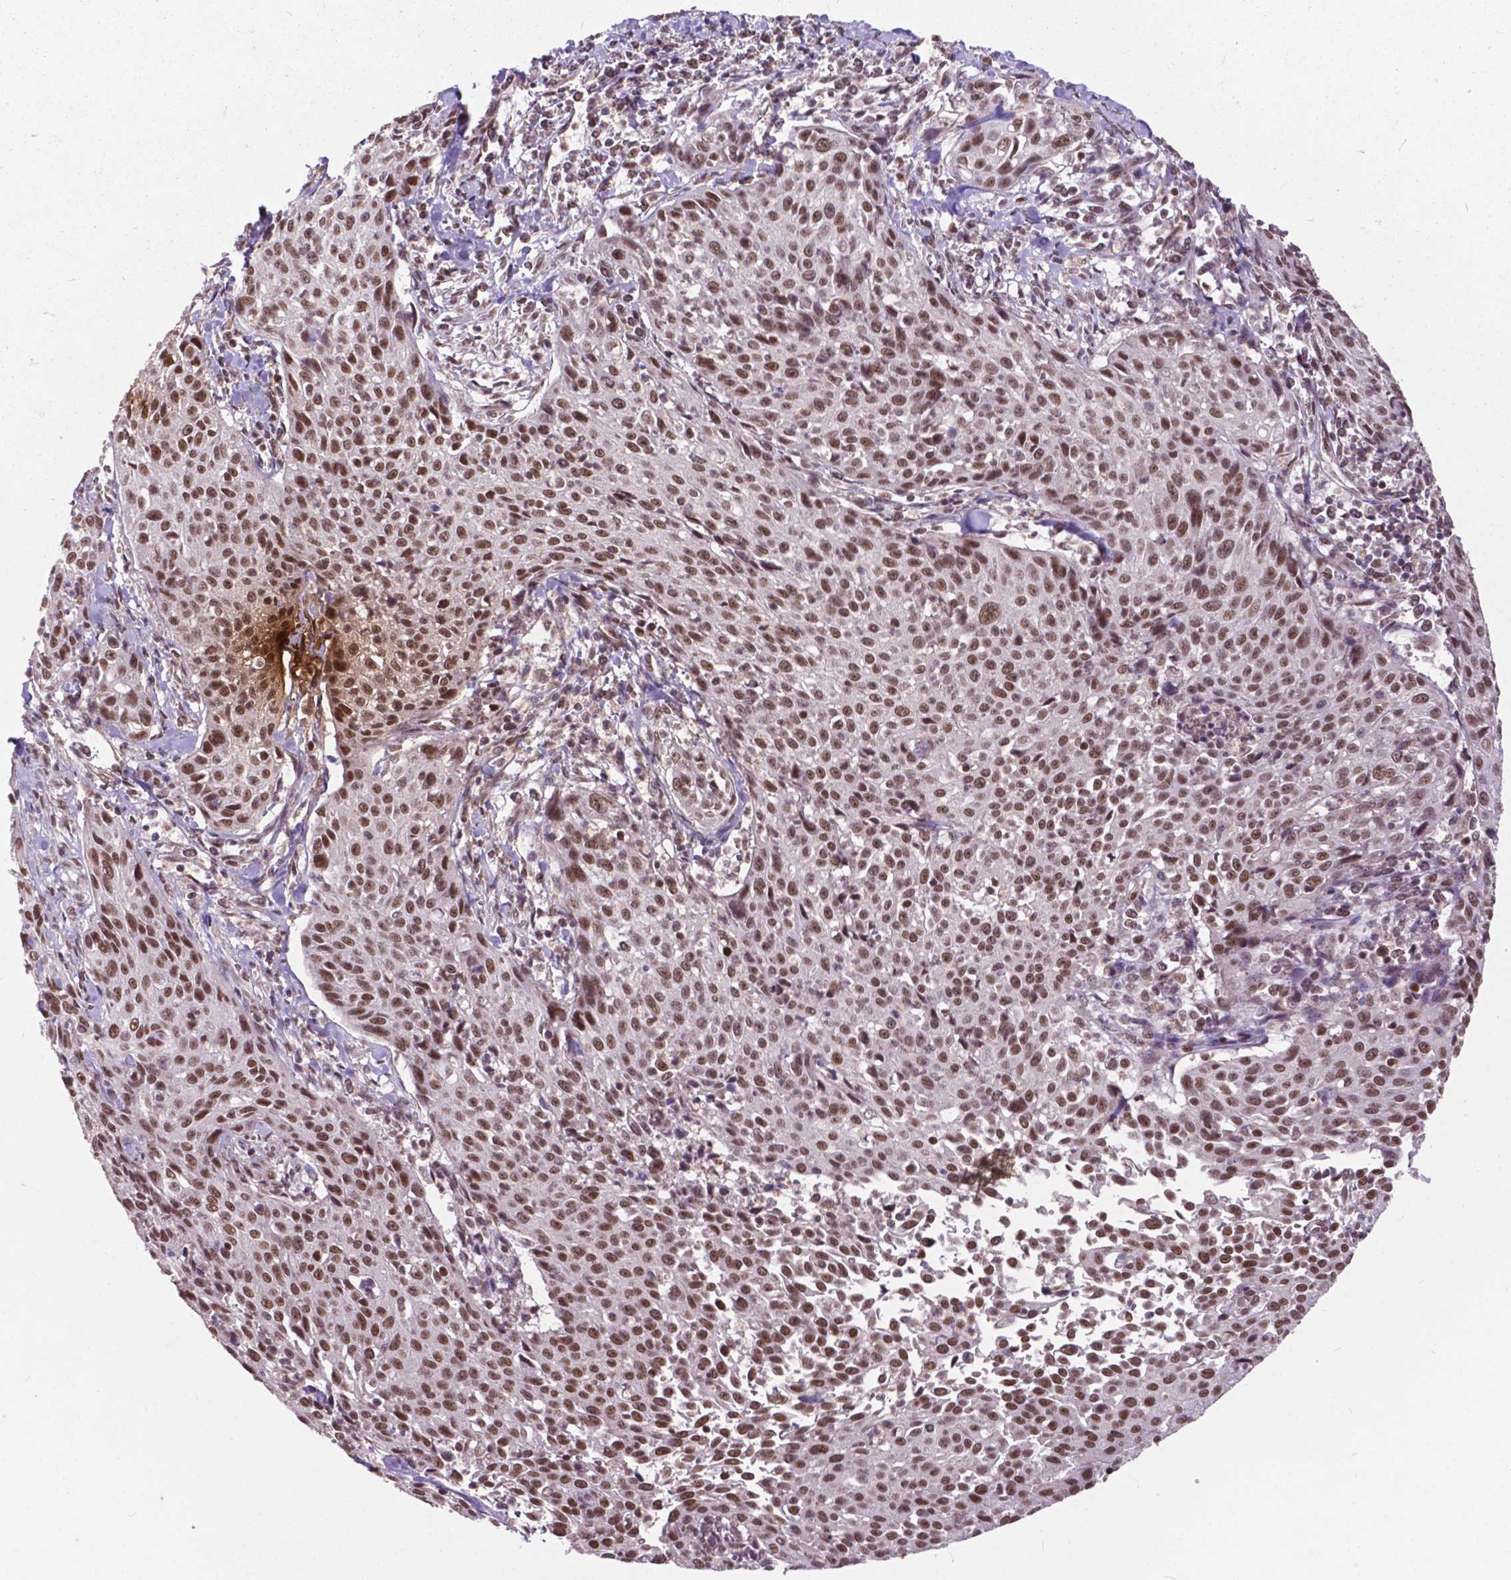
{"staining": {"intensity": "strong", "quantity": ">75%", "location": "nuclear"}, "tissue": "cervical cancer", "cell_type": "Tumor cells", "image_type": "cancer", "snomed": [{"axis": "morphology", "description": "Squamous cell carcinoma, NOS"}, {"axis": "topography", "description": "Cervix"}], "caption": "Cervical squamous cell carcinoma was stained to show a protein in brown. There is high levels of strong nuclear positivity in about >75% of tumor cells.", "gene": "MSH2", "patient": {"sex": "female", "age": 26}}